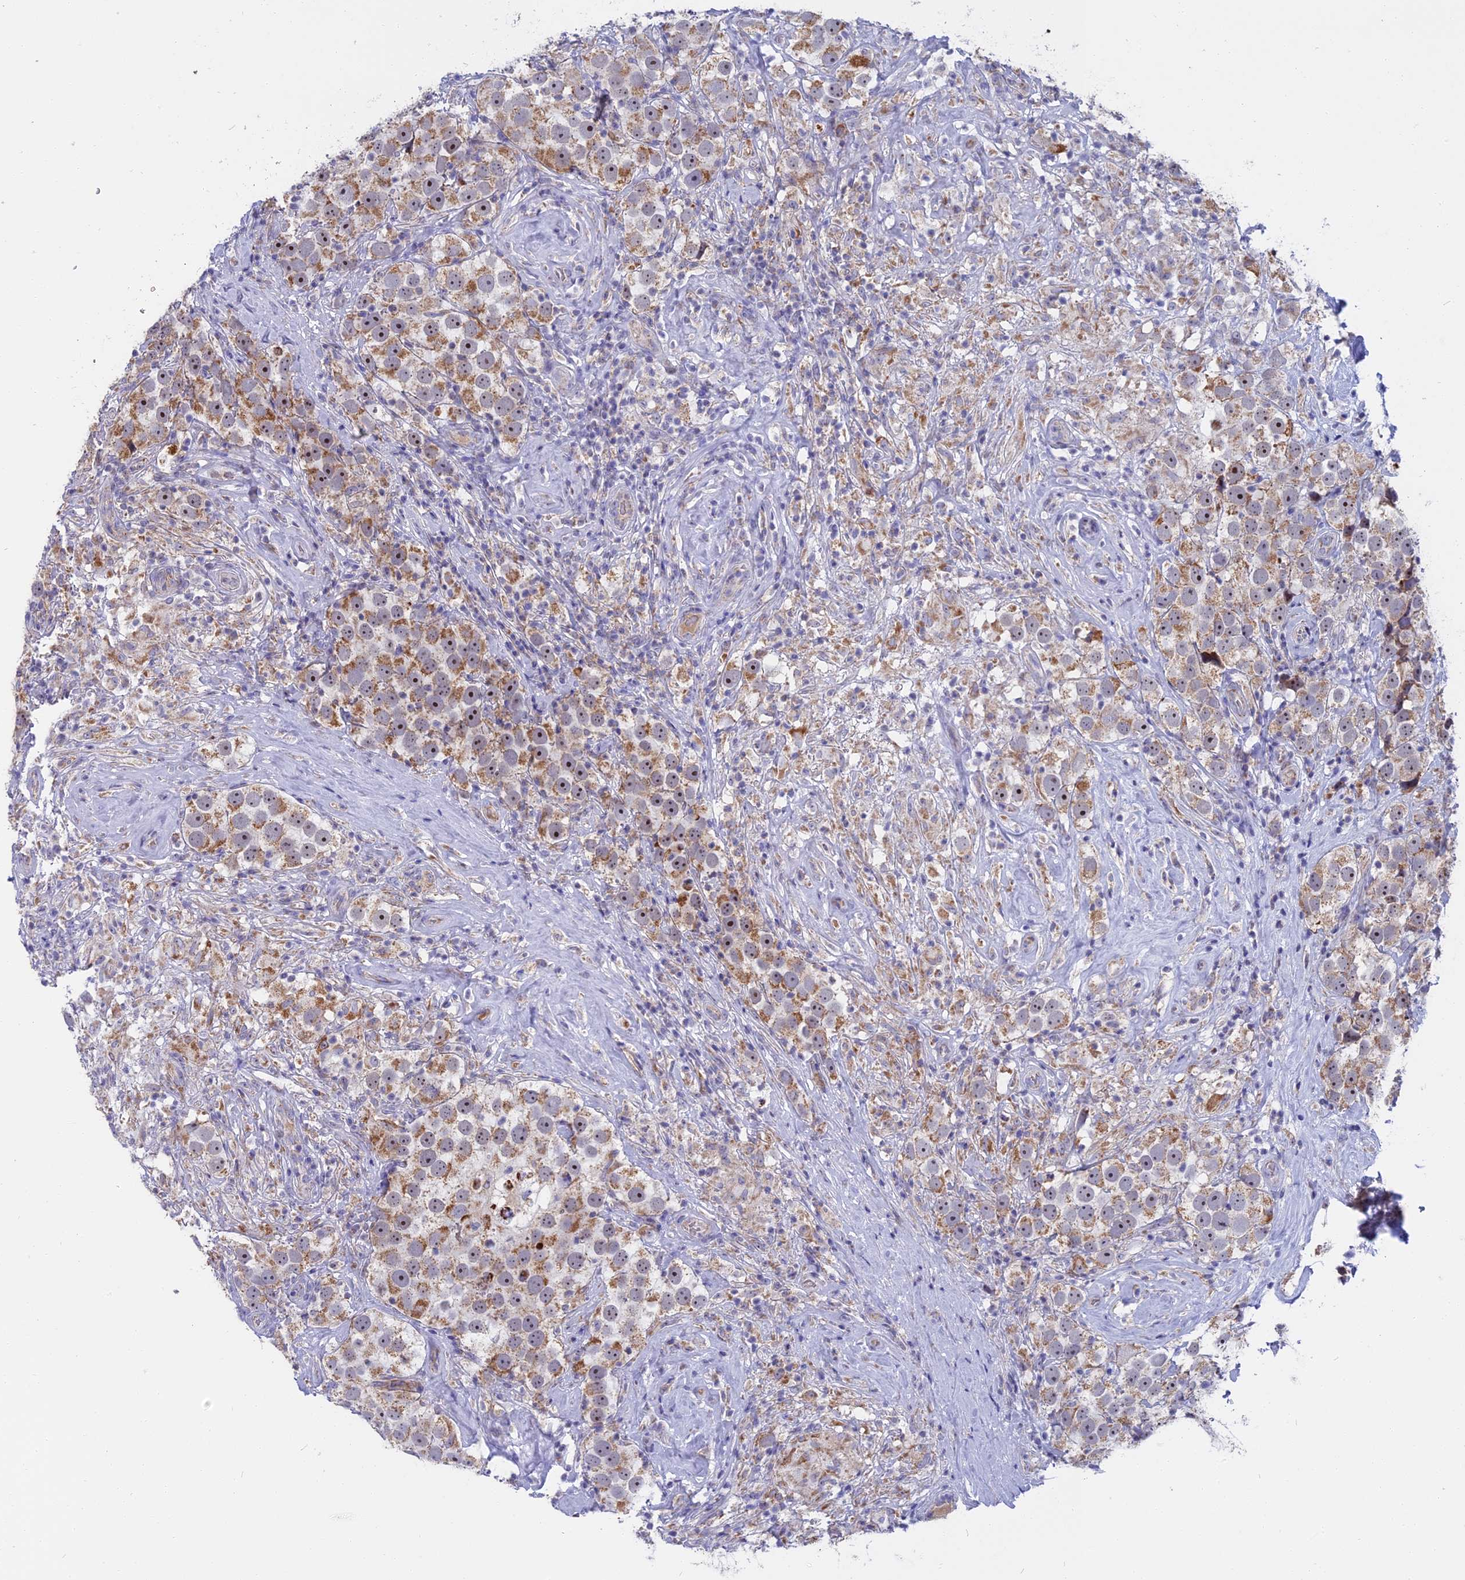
{"staining": {"intensity": "moderate", "quantity": ">75%", "location": "cytoplasmic/membranous"}, "tissue": "testis cancer", "cell_type": "Tumor cells", "image_type": "cancer", "snomed": [{"axis": "morphology", "description": "Seminoma, NOS"}, {"axis": "topography", "description": "Testis"}], "caption": "Protein staining of seminoma (testis) tissue reveals moderate cytoplasmic/membranous positivity in about >75% of tumor cells.", "gene": "DTWD1", "patient": {"sex": "male", "age": 49}}